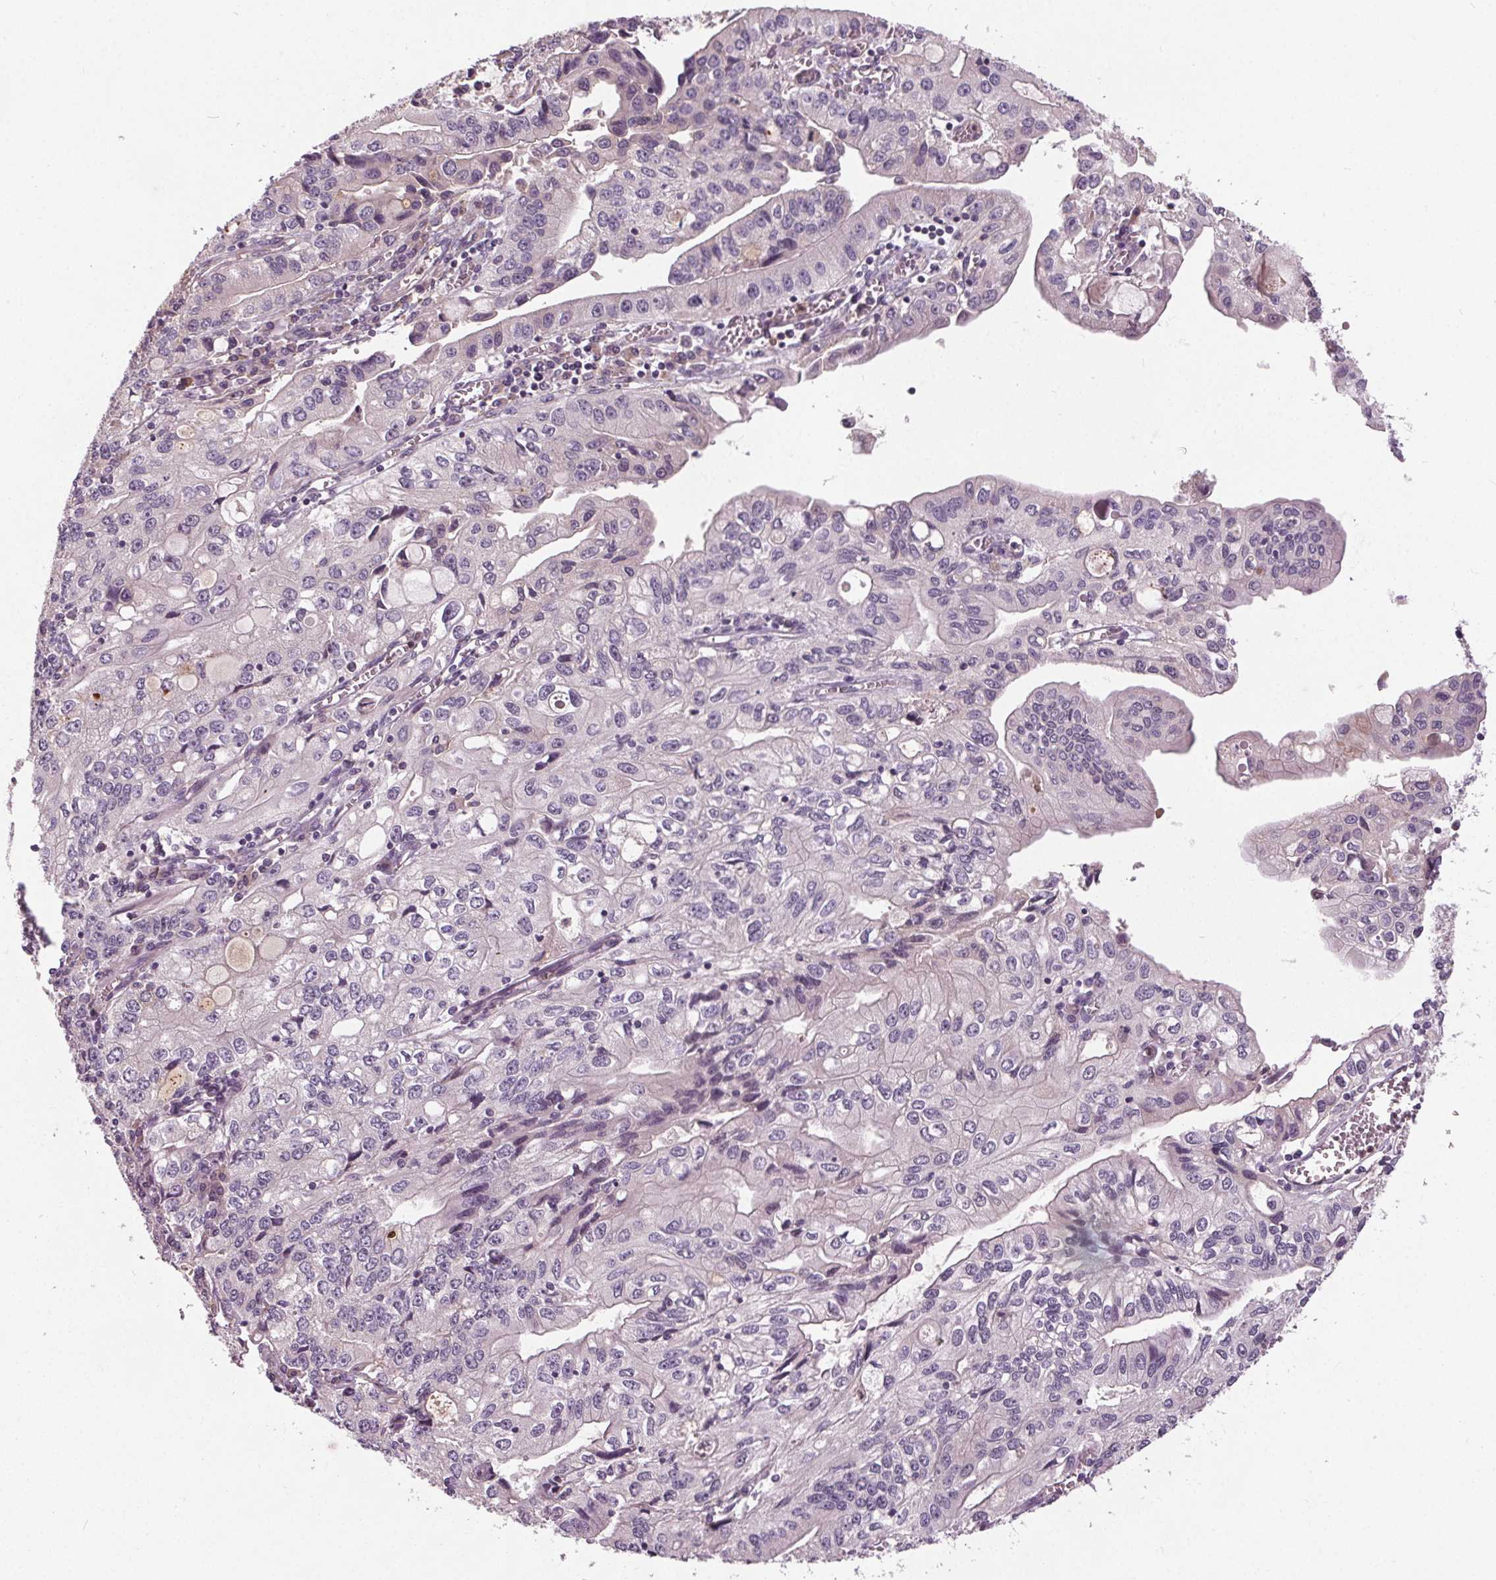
{"staining": {"intensity": "negative", "quantity": "none", "location": "none"}, "tissue": "stomach cancer", "cell_type": "Tumor cells", "image_type": "cancer", "snomed": [{"axis": "morphology", "description": "Adenocarcinoma, NOS"}, {"axis": "topography", "description": "Stomach, lower"}], "caption": "High power microscopy histopathology image of an IHC image of stomach adenocarcinoma, revealing no significant positivity in tumor cells.", "gene": "PDGFD", "patient": {"sex": "female", "age": 72}}